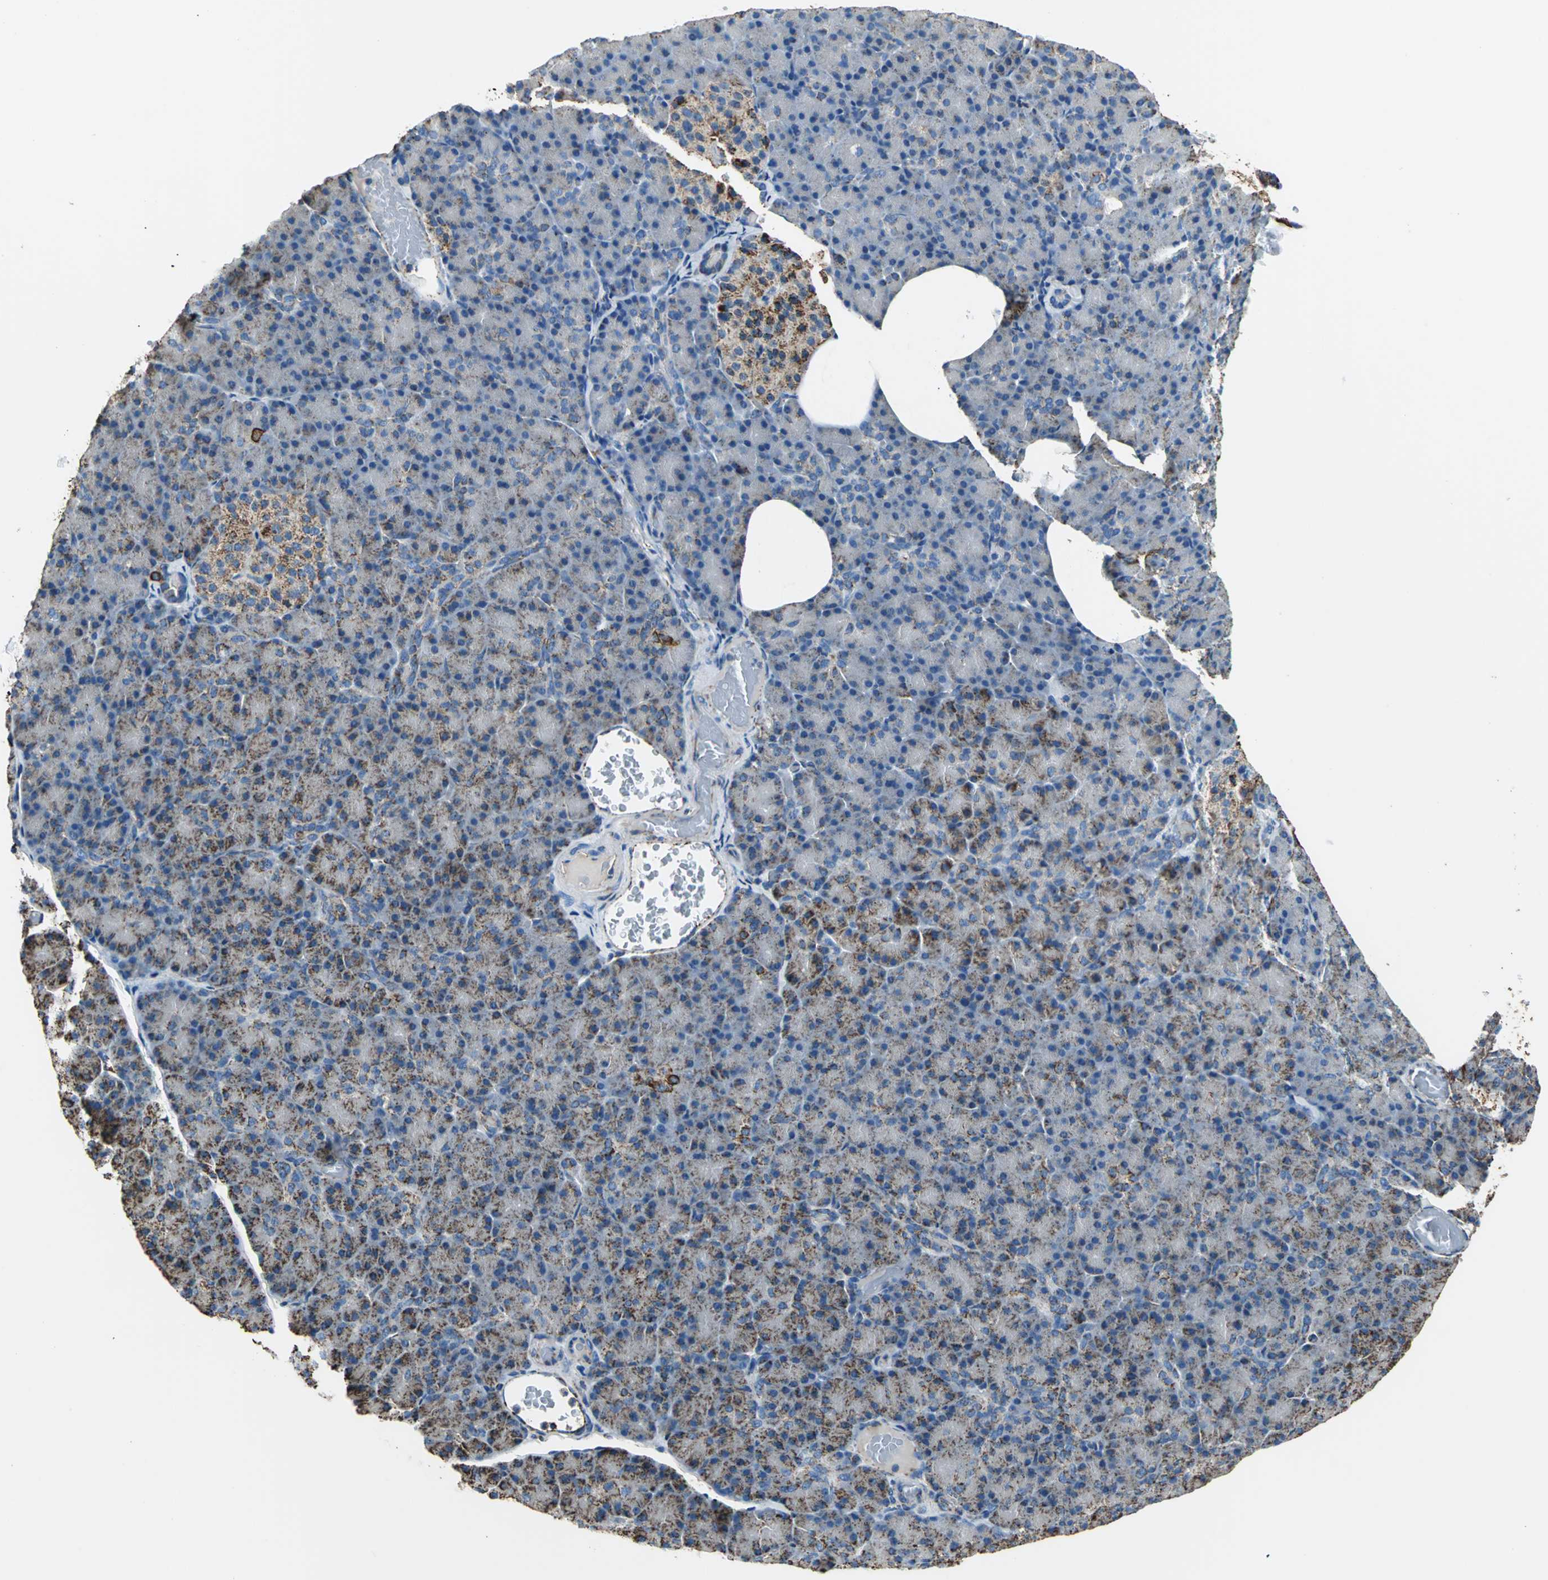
{"staining": {"intensity": "moderate", "quantity": "25%-75%", "location": "cytoplasmic/membranous"}, "tissue": "pancreas", "cell_type": "Exocrine glandular cells", "image_type": "normal", "snomed": [{"axis": "morphology", "description": "Normal tissue, NOS"}, {"axis": "topography", "description": "Pancreas"}], "caption": "The immunohistochemical stain shows moderate cytoplasmic/membranous positivity in exocrine glandular cells of unremarkable pancreas. The protein is stained brown, and the nuclei are stained in blue (DAB IHC with brightfield microscopy, high magnification).", "gene": "ECH1", "patient": {"sex": "female", "age": 43}}